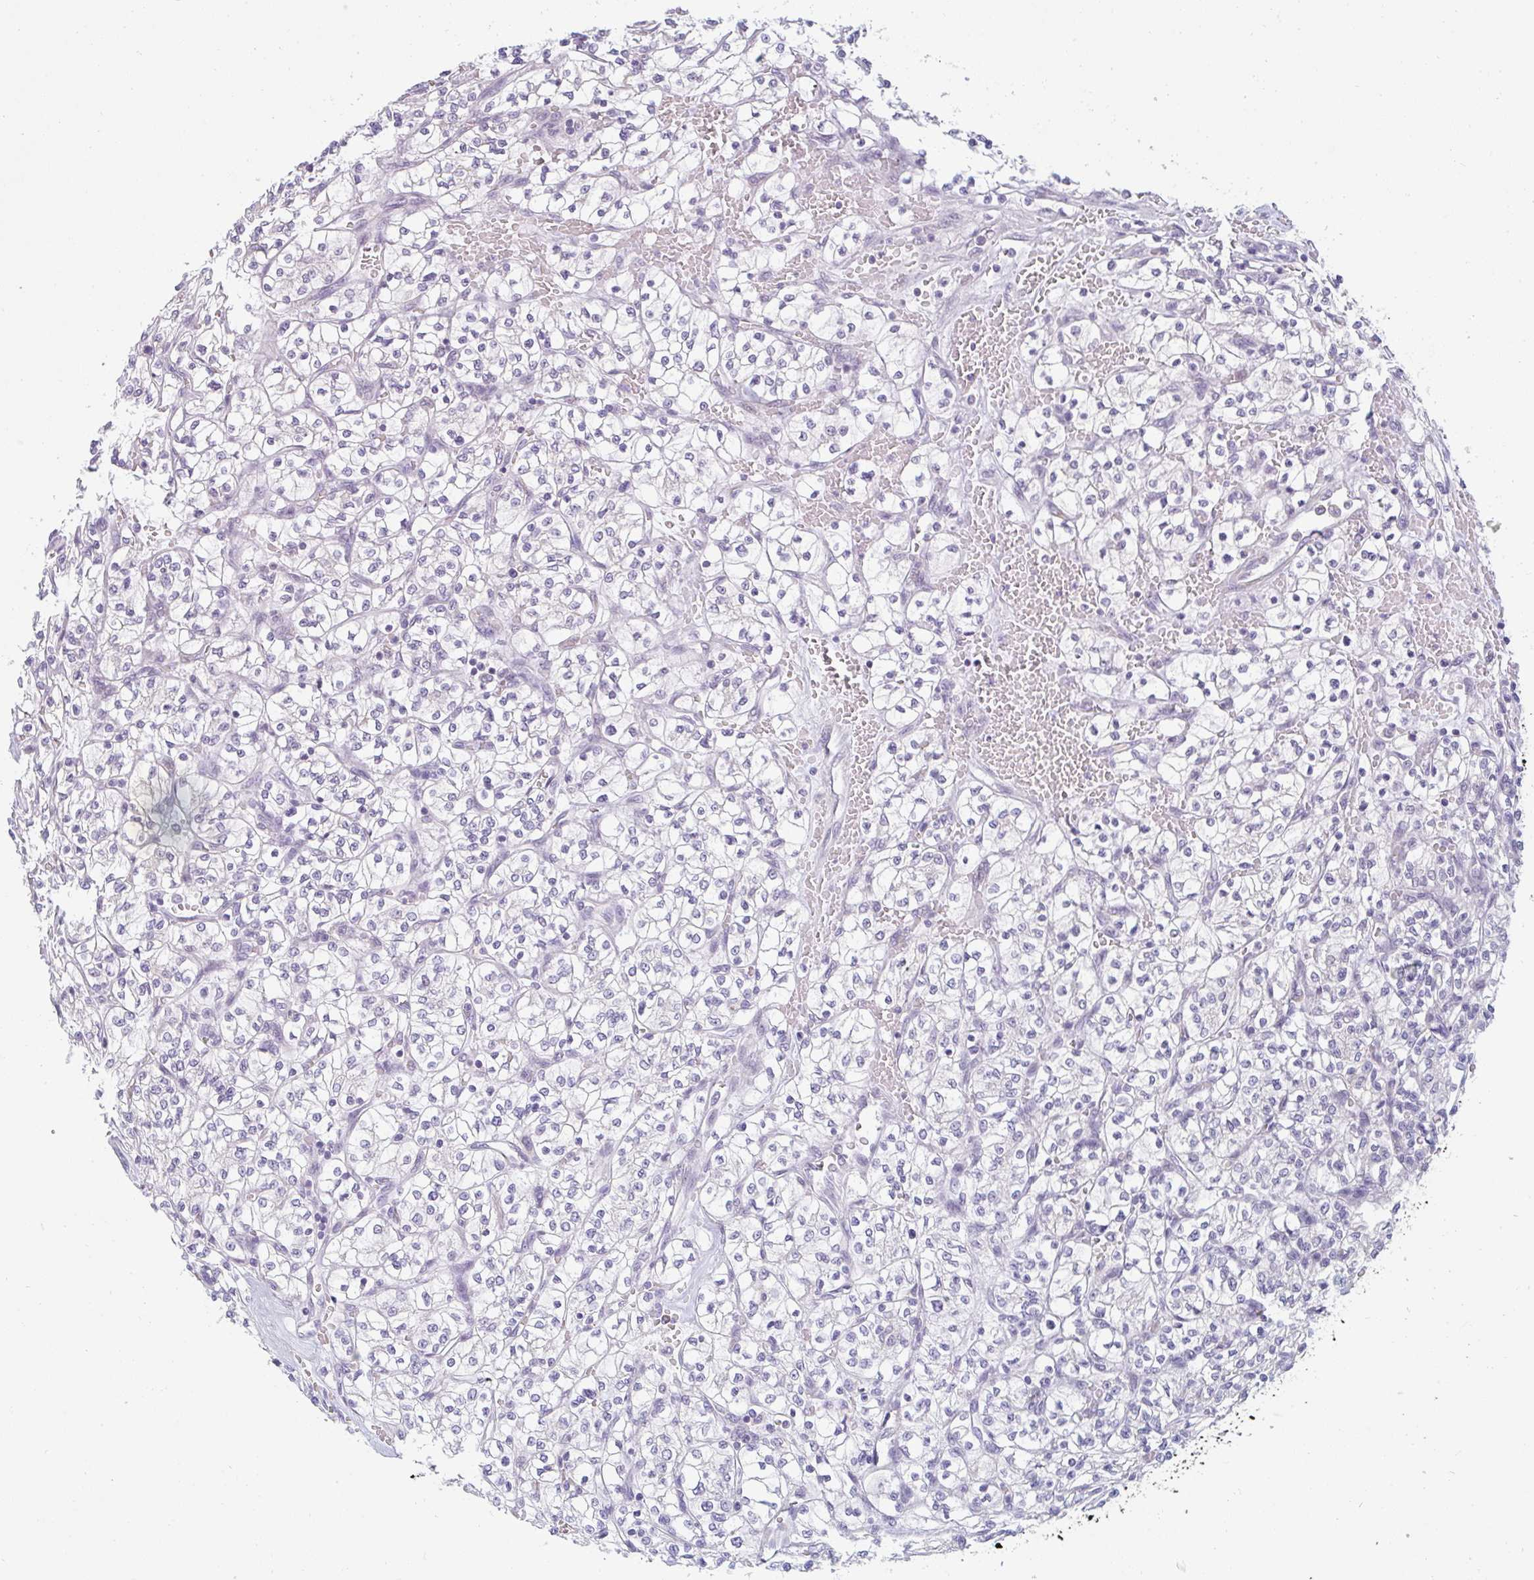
{"staining": {"intensity": "negative", "quantity": "none", "location": "none"}, "tissue": "renal cancer", "cell_type": "Tumor cells", "image_type": "cancer", "snomed": [{"axis": "morphology", "description": "Adenocarcinoma, NOS"}, {"axis": "topography", "description": "Kidney"}], "caption": "Histopathology image shows no protein expression in tumor cells of renal adenocarcinoma tissue.", "gene": "PPFIA4", "patient": {"sex": "female", "age": 64}}